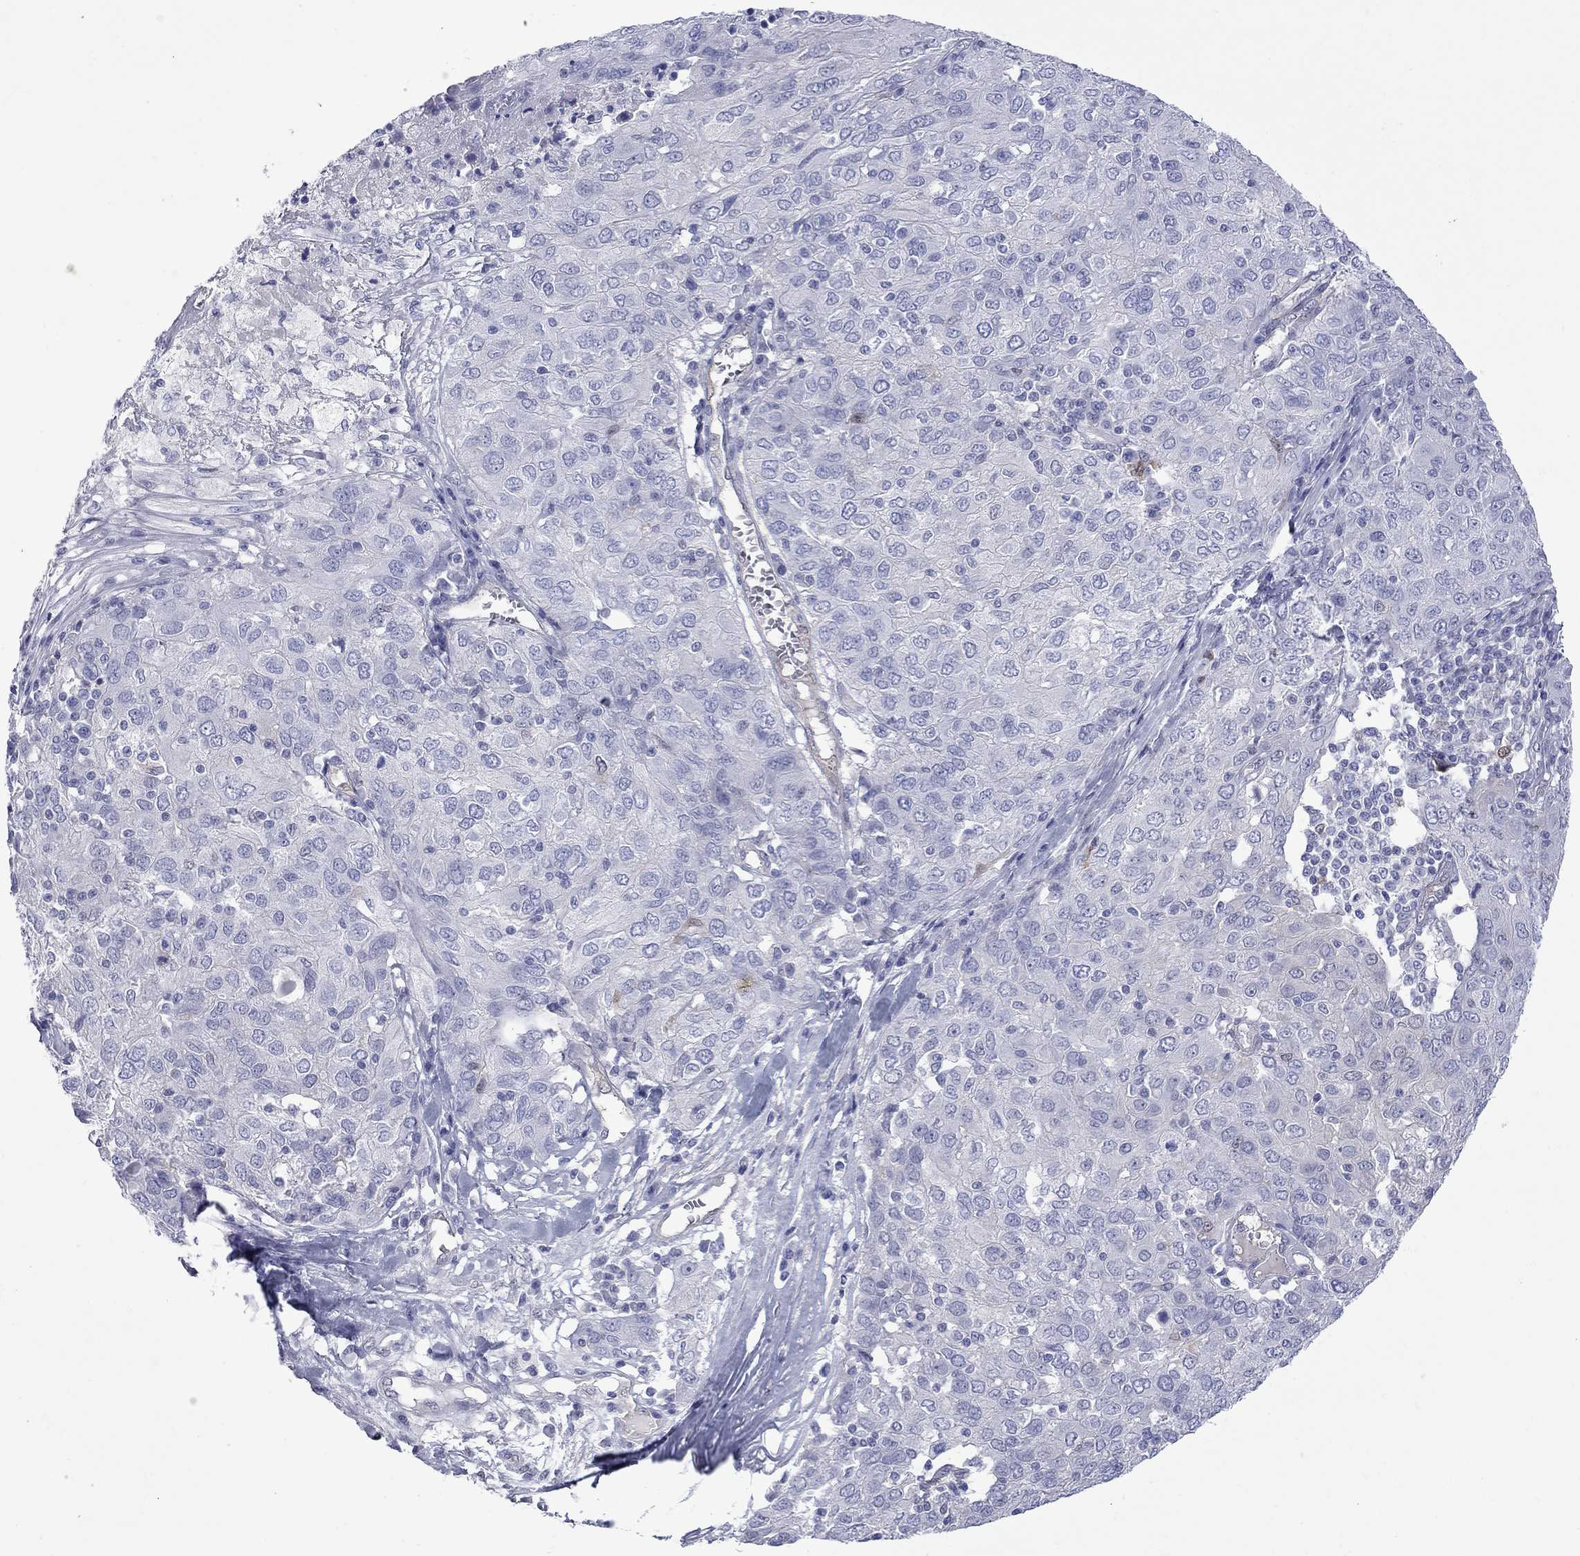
{"staining": {"intensity": "negative", "quantity": "none", "location": "none"}, "tissue": "ovarian cancer", "cell_type": "Tumor cells", "image_type": "cancer", "snomed": [{"axis": "morphology", "description": "Carcinoma, endometroid"}, {"axis": "topography", "description": "Ovary"}], "caption": "DAB immunohistochemical staining of ovarian endometroid carcinoma exhibits no significant positivity in tumor cells. The staining is performed using DAB brown chromogen with nuclei counter-stained in using hematoxylin.", "gene": "CTNNBIP1", "patient": {"sex": "female", "age": 50}}